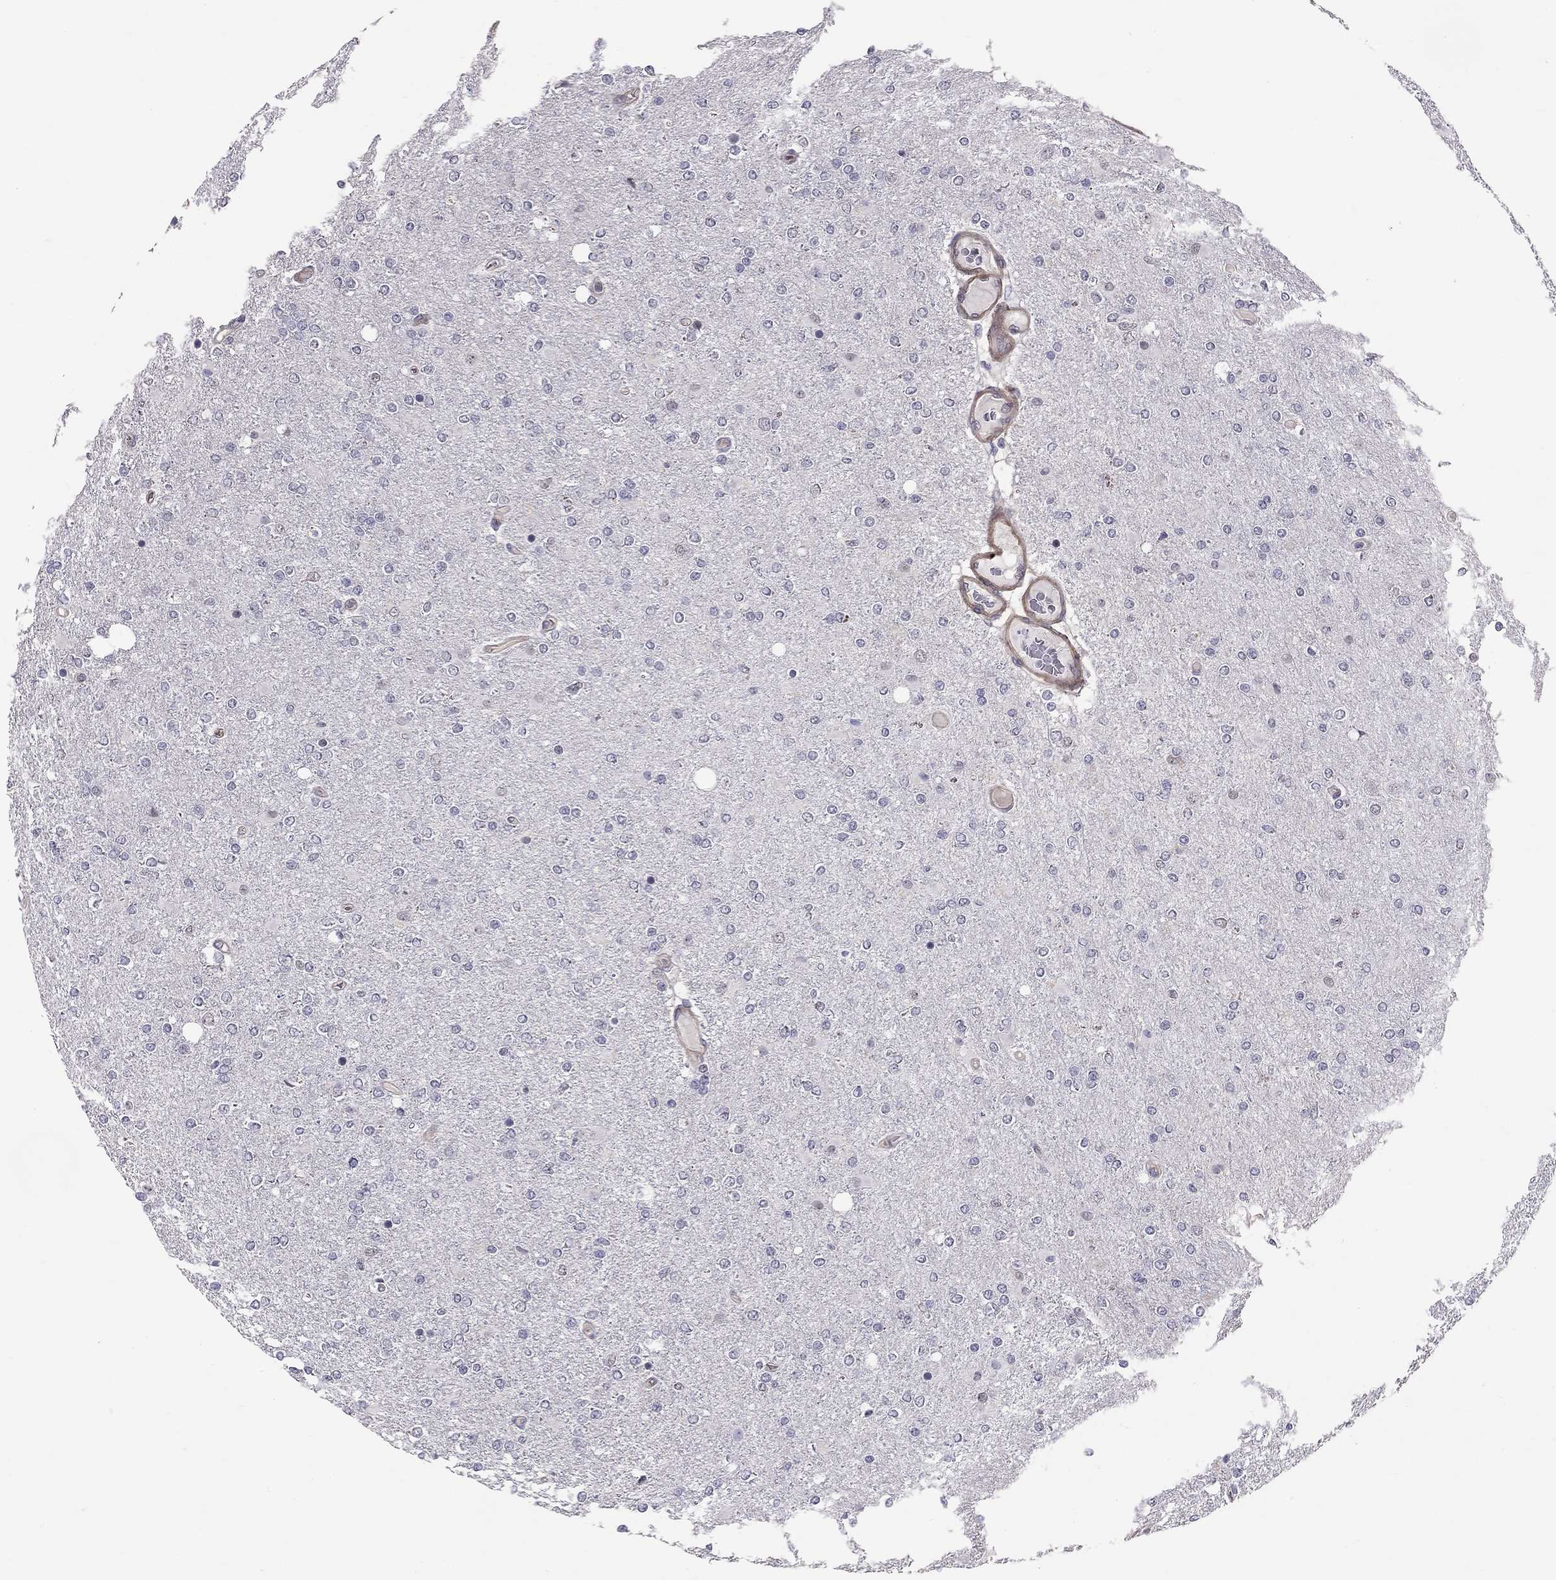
{"staining": {"intensity": "negative", "quantity": "none", "location": "none"}, "tissue": "glioma", "cell_type": "Tumor cells", "image_type": "cancer", "snomed": [{"axis": "morphology", "description": "Glioma, malignant, High grade"}, {"axis": "topography", "description": "Cerebral cortex"}], "caption": "This is an immunohistochemistry (IHC) histopathology image of human glioma. There is no staining in tumor cells.", "gene": "GJB4", "patient": {"sex": "male", "age": 70}}